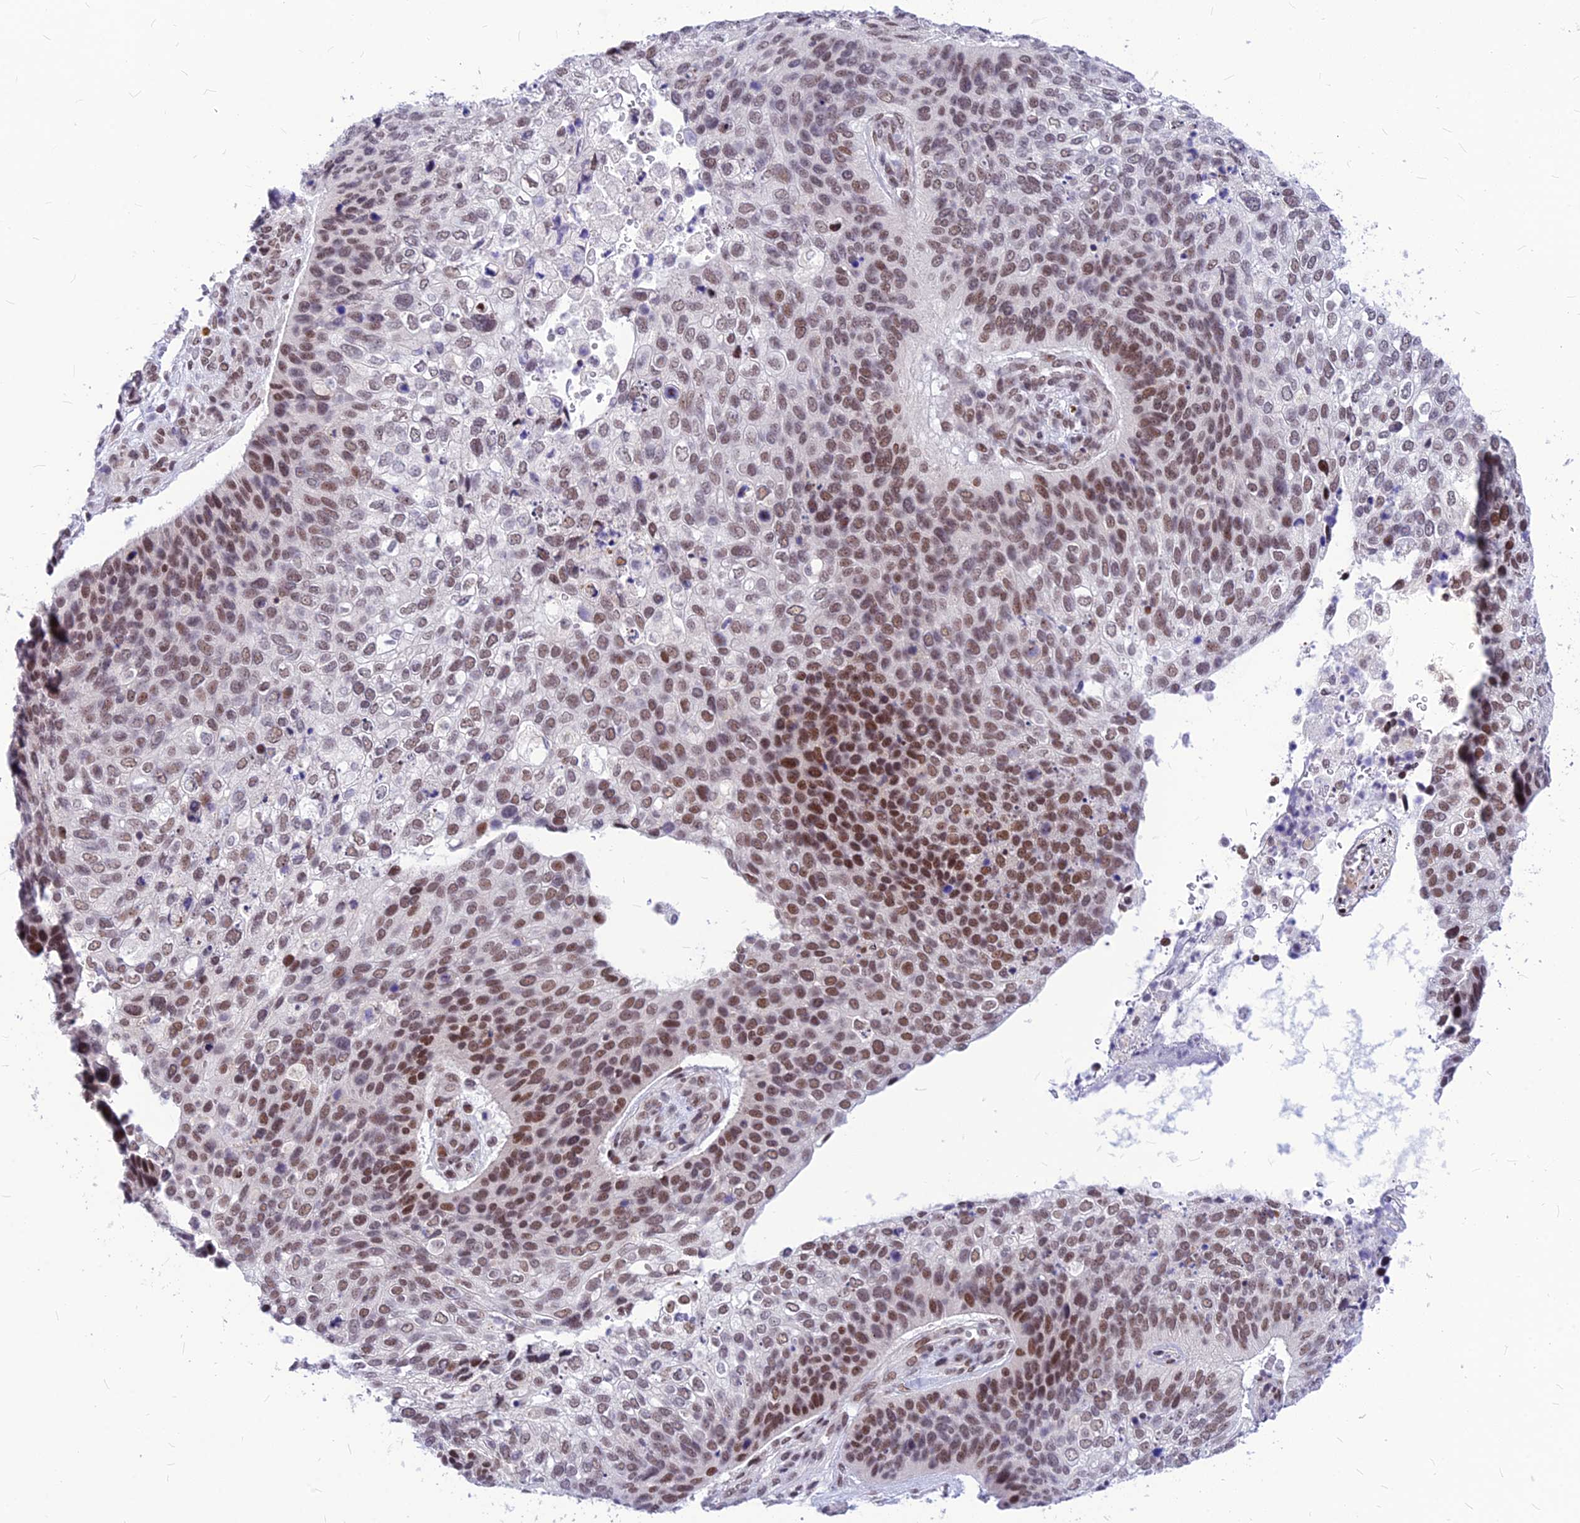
{"staining": {"intensity": "moderate", "quantity": ">75%", "location": "nuclear"}, "tissue": "skin cancer", "cell_type": "Tumor cells", "image_type": "cancer", "snomed": [{"axis": "morphology", "description": "Basal cell carcinoma"}, {"axis": "topography", "description": "Skin"}], "caption": "A medium amount of moderate nuclear expression is identified in about >75% of tumor cells in skin cancer tissue.", "gene": "KCTD13", "patient": {"sex": "female", "age": 74}}